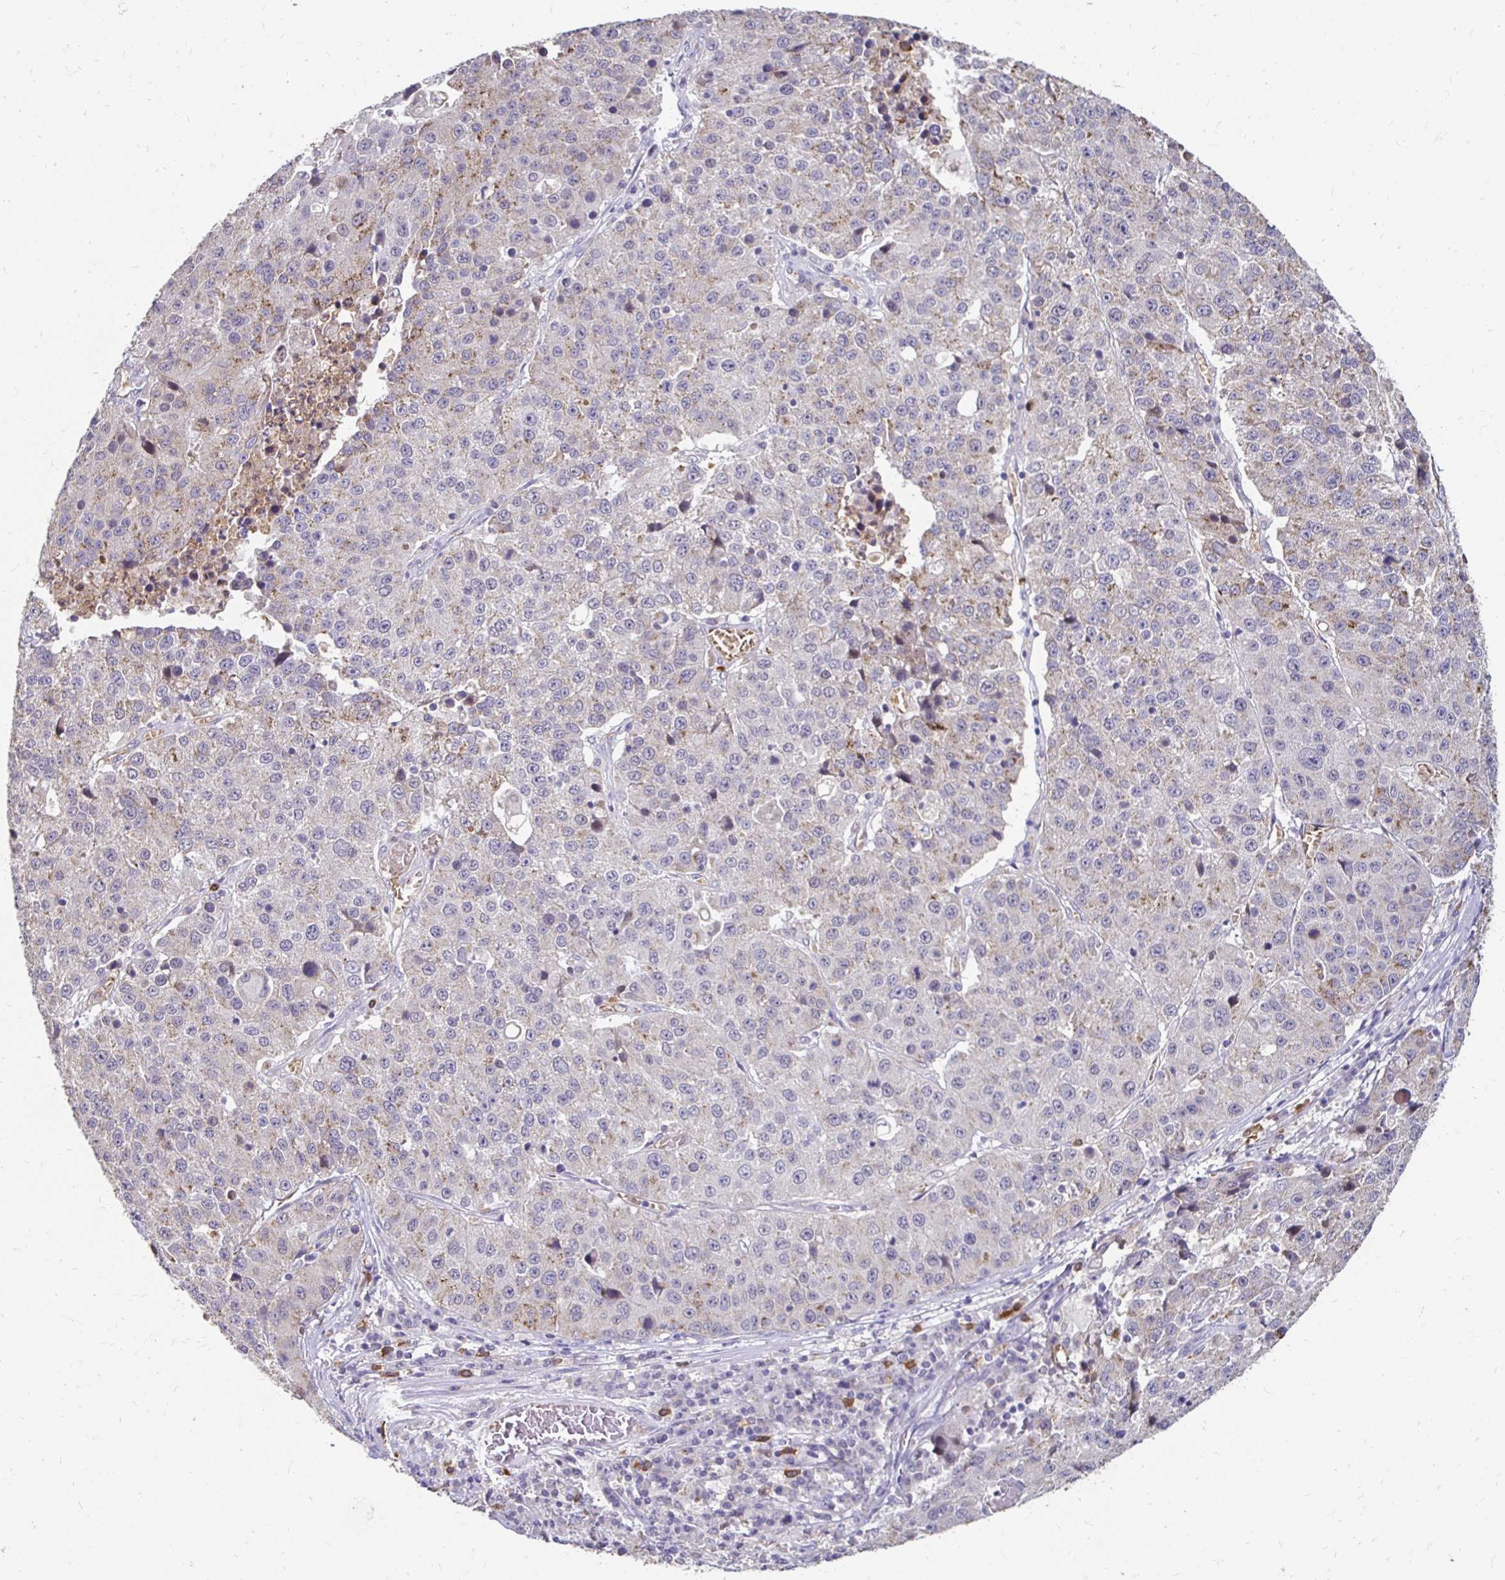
{"staining": {"intensity": "weak", "quantity": "<25%", "location": "cytoplasmic/membranous"}, "tissue": "stomach cancer", "cell_type": "Tumor cells", "image_type": "cancer", "snomed": [{"axis": "morphology", "description": "Adenocarcinoma, NOS"}, {"axis": "topography", "description": "Stomach"}], "caption": "There is no significant expression in tumor cells of stomach cancer (adenocarcinoma).", "gene": "GK2", "patient": {"sex": "male", "age": 71}}